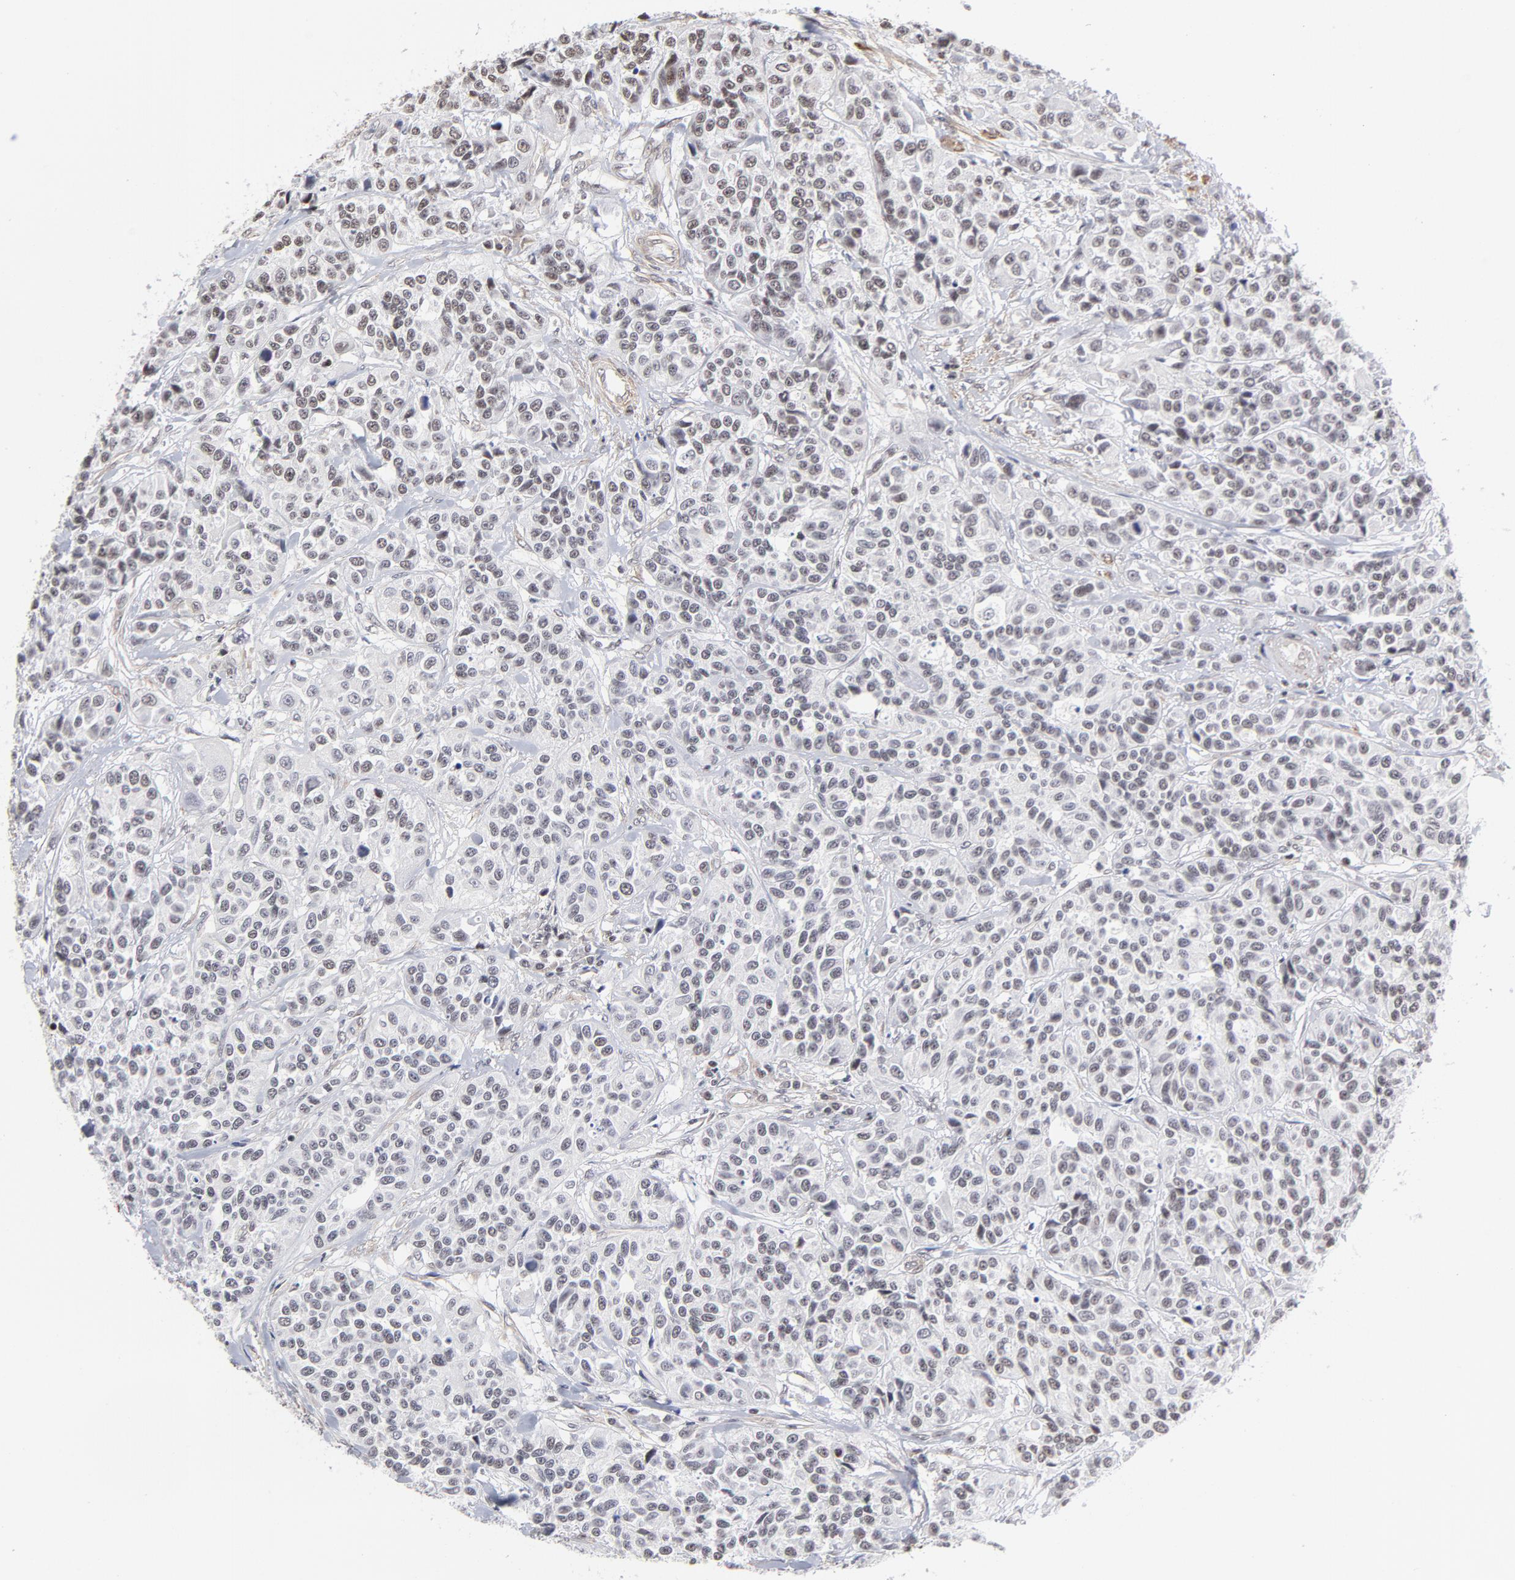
{"staining": {"intensity": "moderate", "quantity": "25%-75%", "location": "nuclear"}, "tissue": "urothelial cancer", "cell_type": "Tumor cells", "image_type": "cancer", "snomed": [{"axis": "morphology", "description": "Urothelial carcinoma, High grade"}, {"axis": "topography", "description": "Urinary bladder"}], "caption": "Human urothelial carcinoma (high-grade) stained with a protein marker reveals moderate staining in tumor cells.", "gene": "CTCF", "patient": {"sex": "female", "age": 81}}